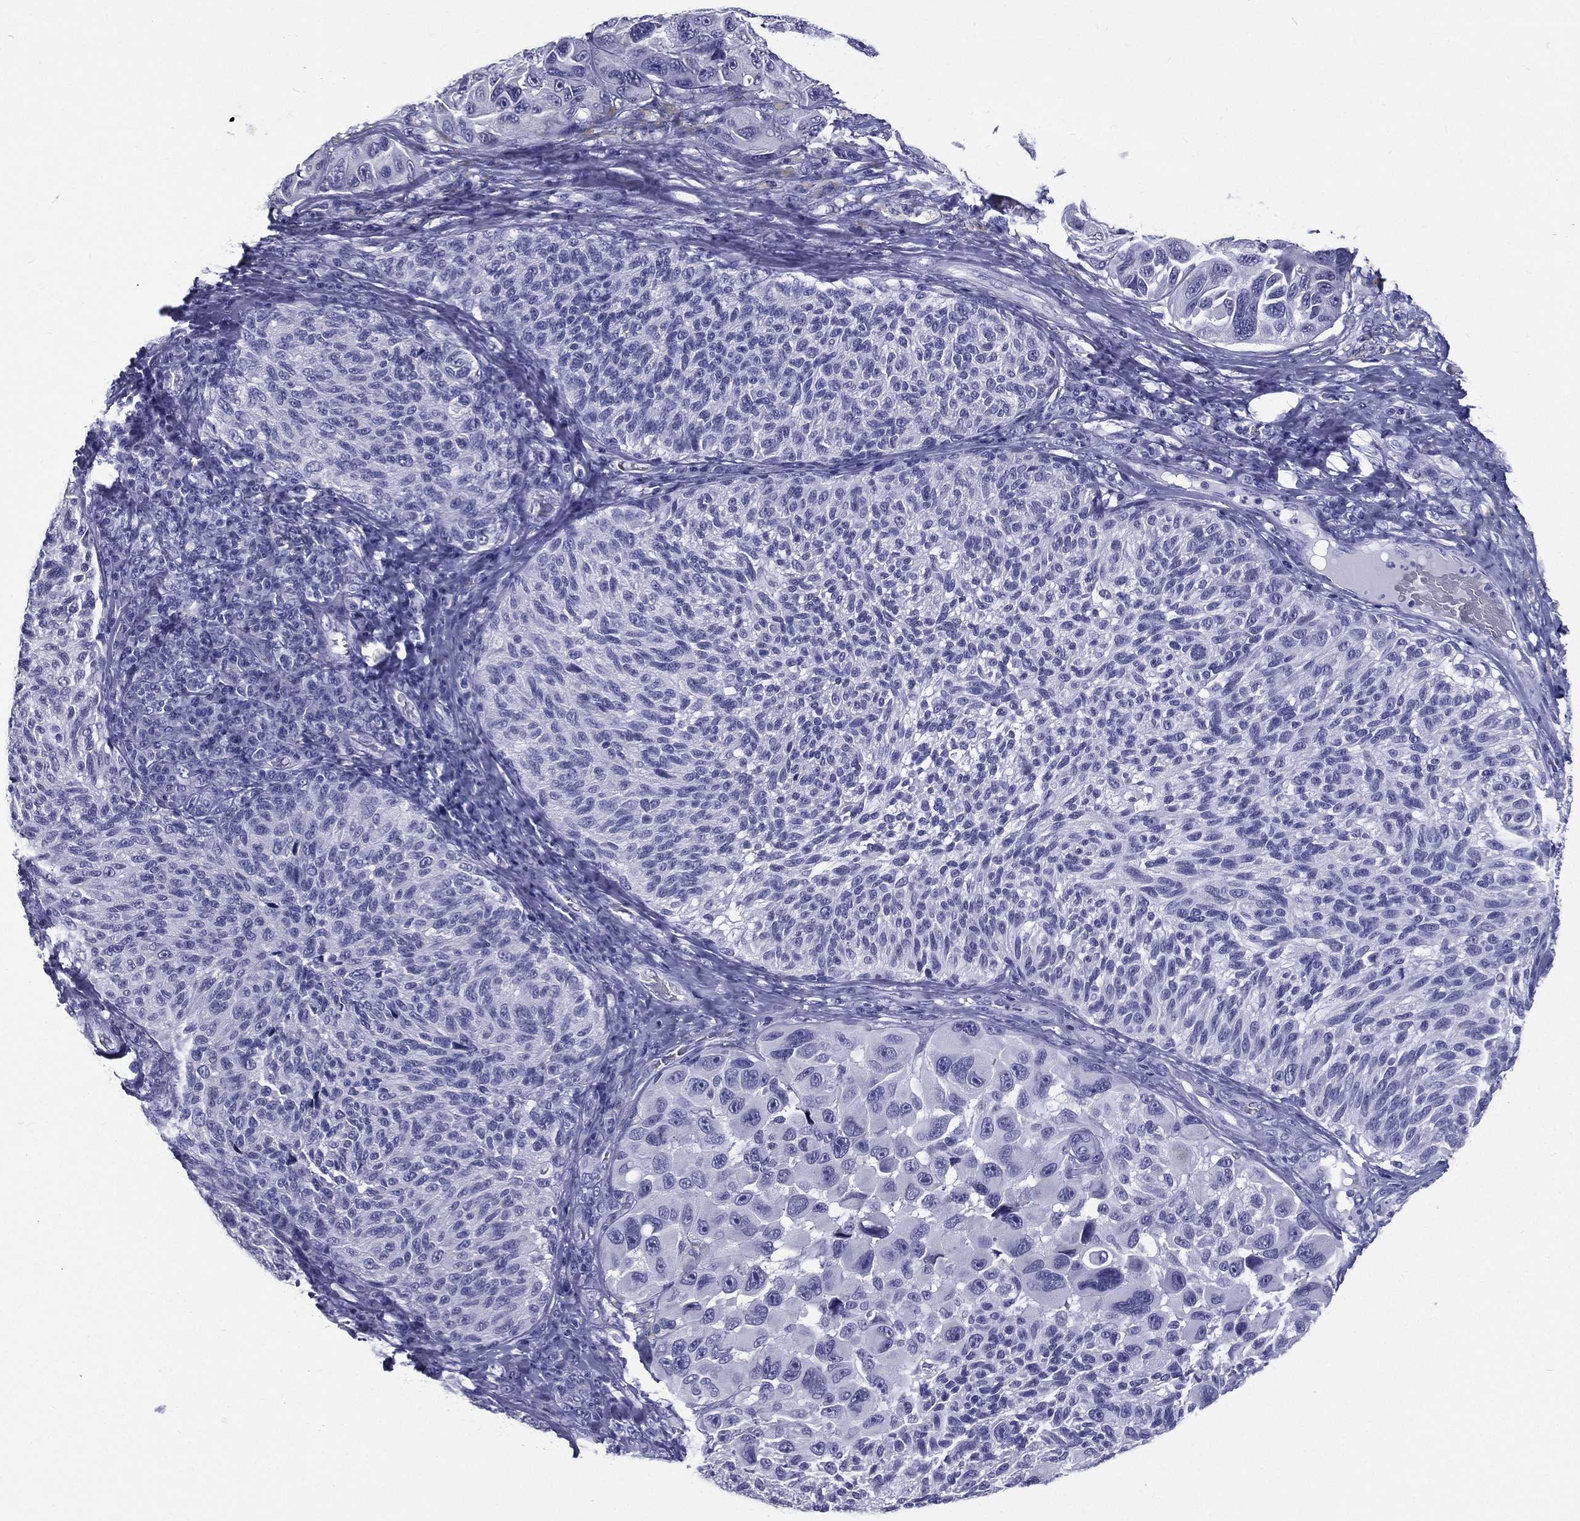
{"staining": {"intensity": "negative", "quantity": "none", "location": "none"}, "tissue": "melanoma", "cell_type": "Tumor cells", "image_type": "cancer", "snomed": [{"axis": "morphology", "description": "Malignant melanoma, NOS"}, {"axis": "topography", "description": "Skin"}], "caption": "Tumor cells are negative for brown protein staining in malignant melanoma.", "gene": "RSPH4A", "patient": {"sex": "female", "age": 73}}